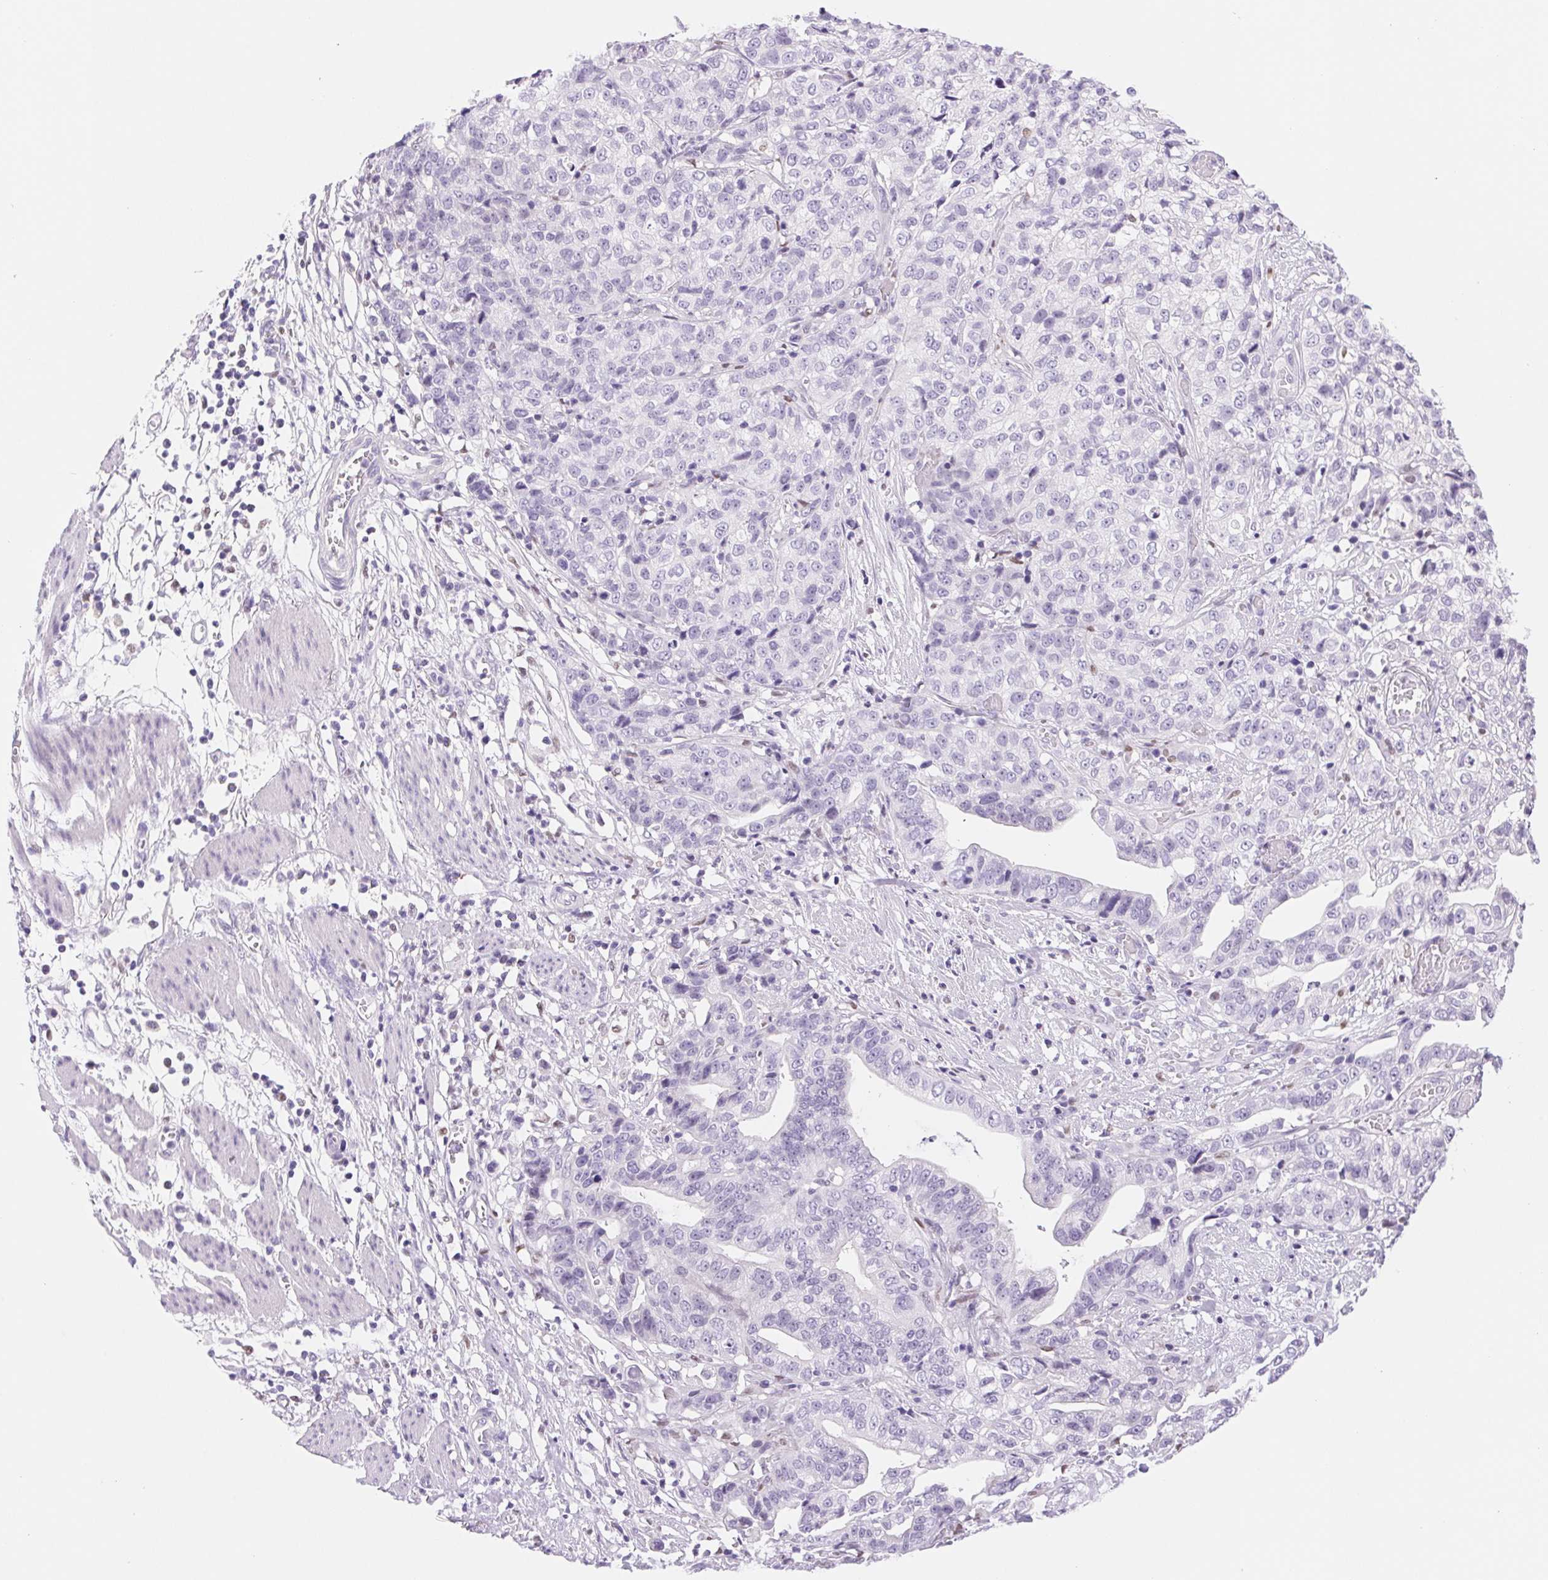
{"staining": {"intensity": "negative", "quantity": "none", "location": "none"}, "tissue": "stomach cancer", "cell_type": "Tumor cells", "image_type": "cancer", "snomed": [{"axis": "morphology", "description": "Adenocarcinoma, NOS"}, {"axis": "topography", "description": "Stomach, upper"}], "caption": "Immunohistochemical staining of human adenocarcinoma (stomach) shows no significant positivity in tumor cells. Nuclei are stained in blue.", "gene": "ASGR2", "patient": {"sex": "female", "age": 67}}